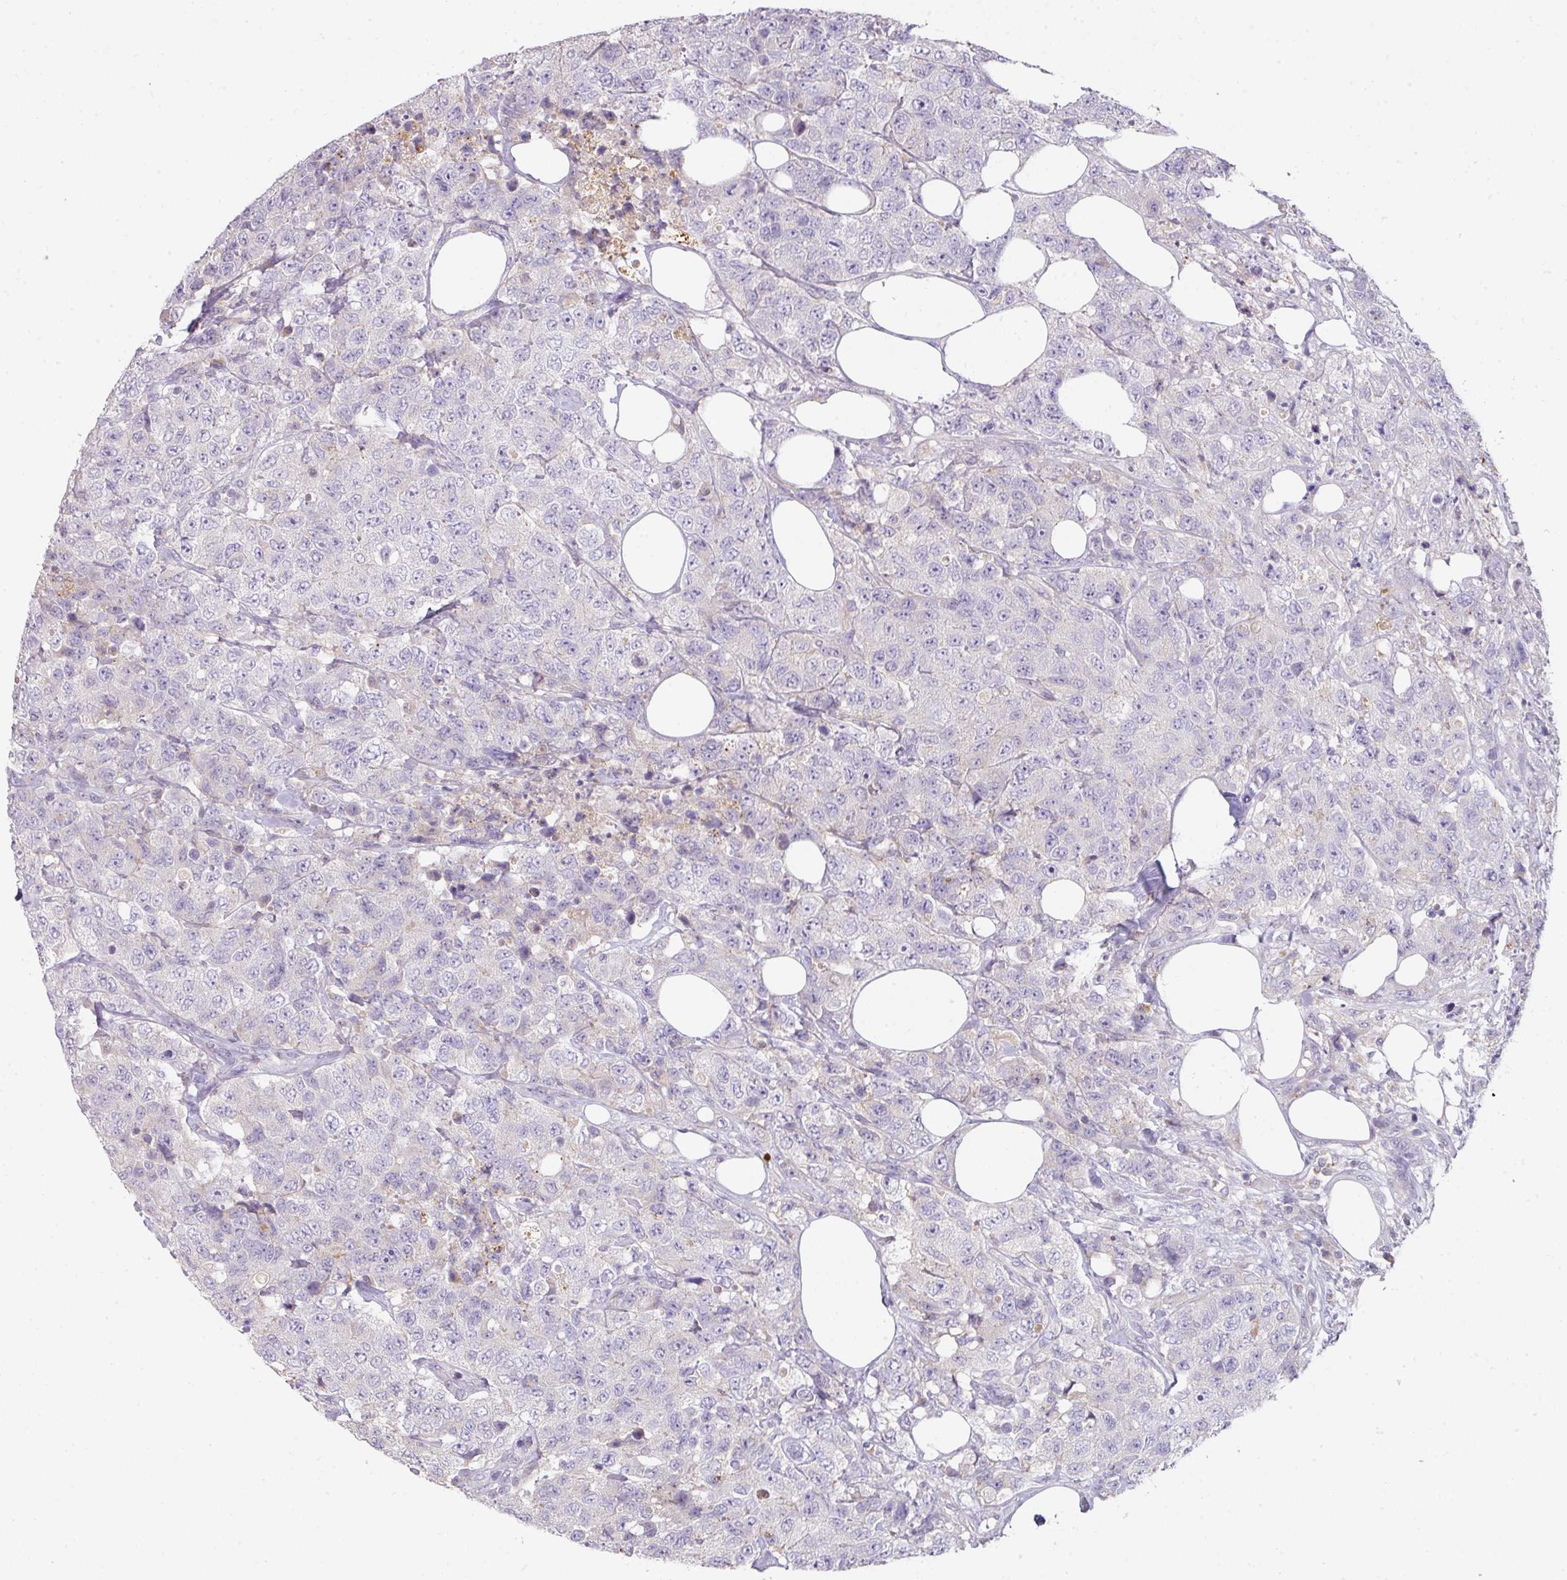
{"staining": {"intensity": "negative", "quantity": "none", "location": "none"}, "tissue": "urothelial cancer", "cell_type": "Tumor cells", "image_type": "cancer", "snomed": [{"axis": "morphology", "description": "Urothelial carcinoma, High grade"}, {"axis": "topography", "description": "Urinary bladder"}], "caption": "This is a histopathology image of immunohistochemistry staining of urothelial carcinoma (high-grade), which shows no staining in tumor cells.", "gene": "ZNF266", "patient": {"sex": "female", "age": 78}}